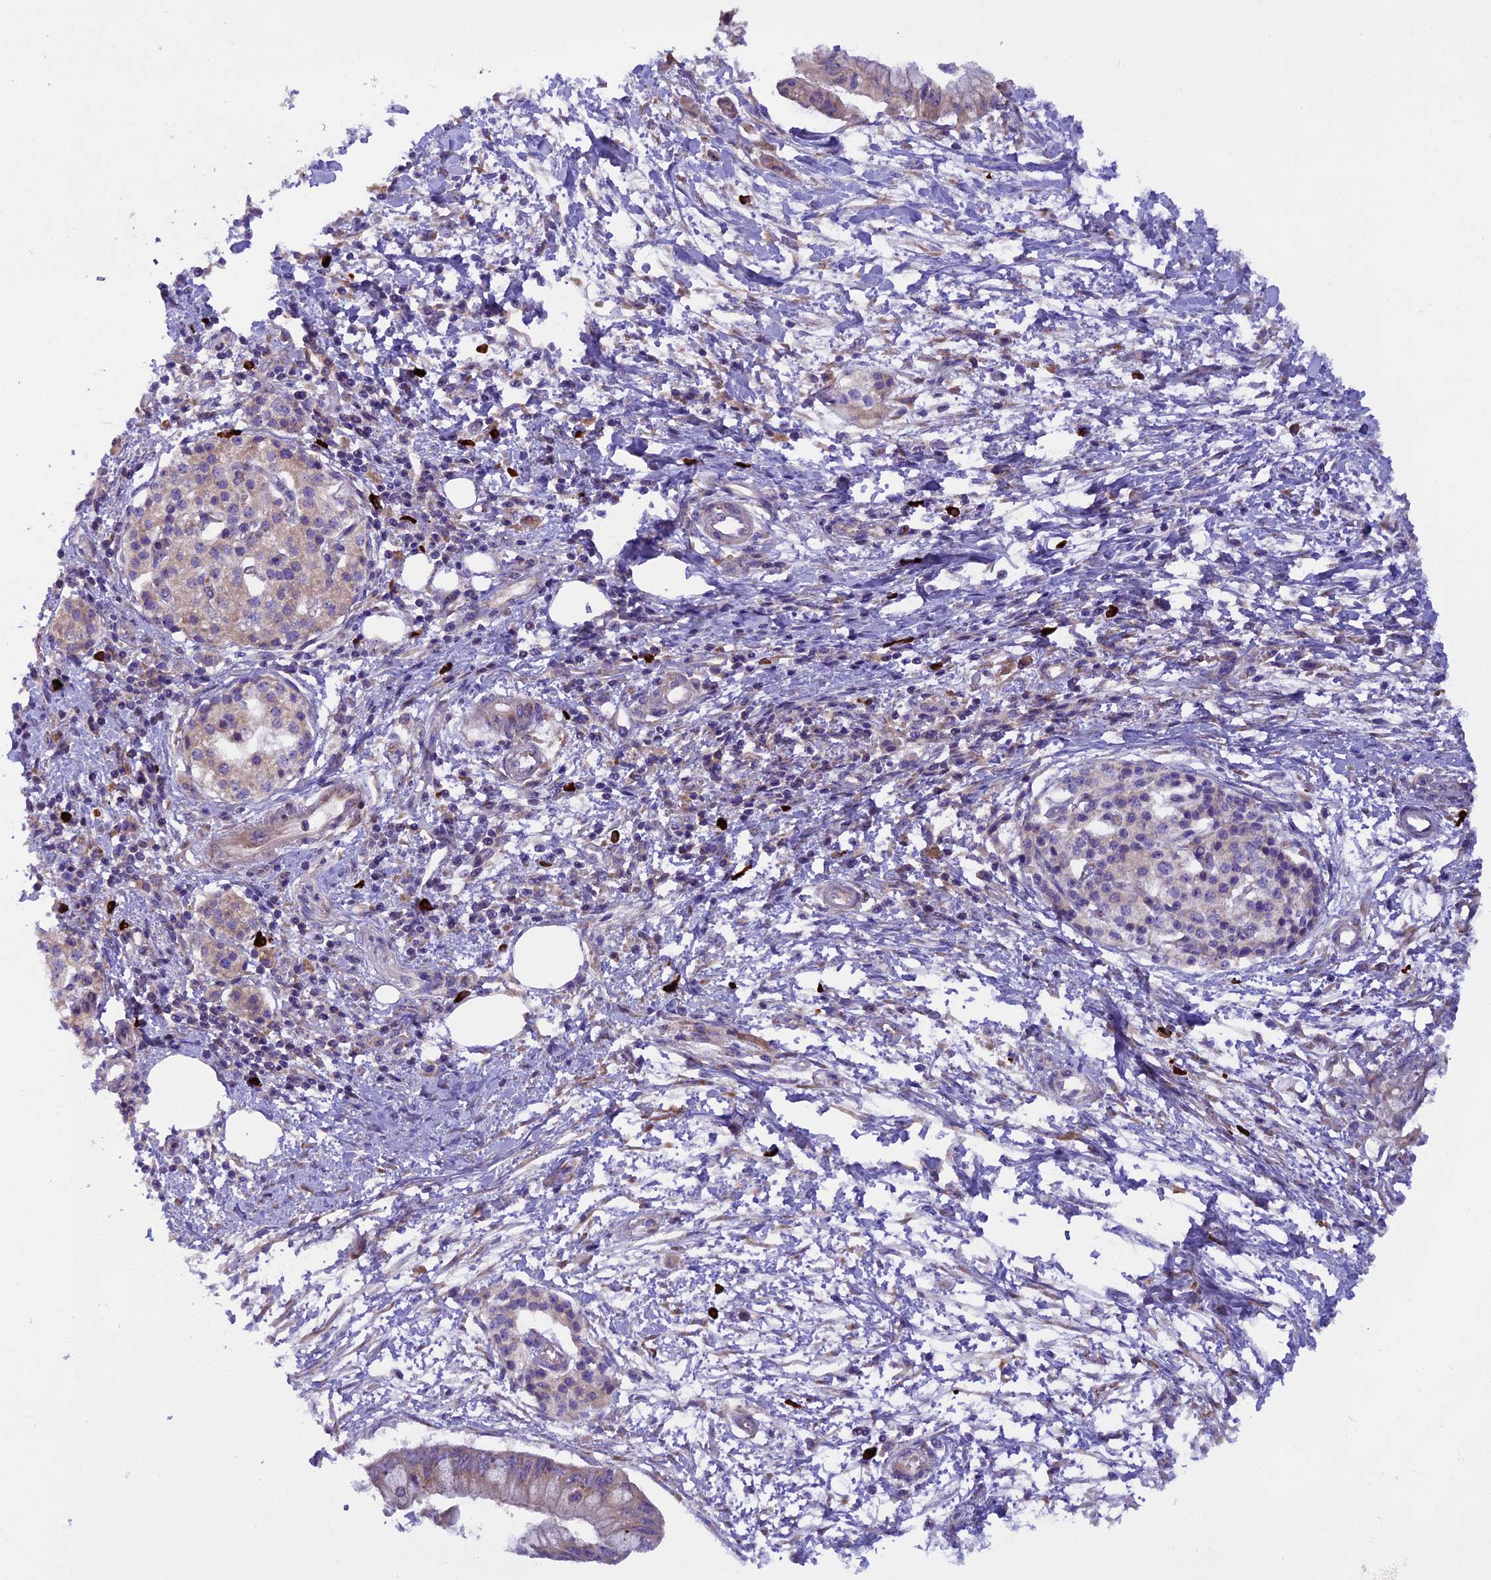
{"staining": {"intensity": "weak", "quantity": "<25%", "location": "cytoplasmic/membranous"}, "tissue": "pancreatic cancer", "cell_type": "Tumor cells", "image_type": "cancer", "snomed": [{"axis": "morphology", "description": "Adenocarcinoma, NOS"}, {"axis": "topography", "description": "Pancreas"}], "caption": "High magnification brightfield microscopy of pancreatic cancer (adenocarcinoma) stained with DAB (3,3'-diaminobenzidine) (brown) and counterstained with hematoxylin (blue): tumor cells show no significant positivity. The staining was performed using DAB (3,3'-diaminobenzidine) to visualize the protein expression in brown, while the nuclei were stained in blue with hematoxylin (Magnification: 20x).", "gene": "FRY", "patient": {"sex": "male", "age": 48}}